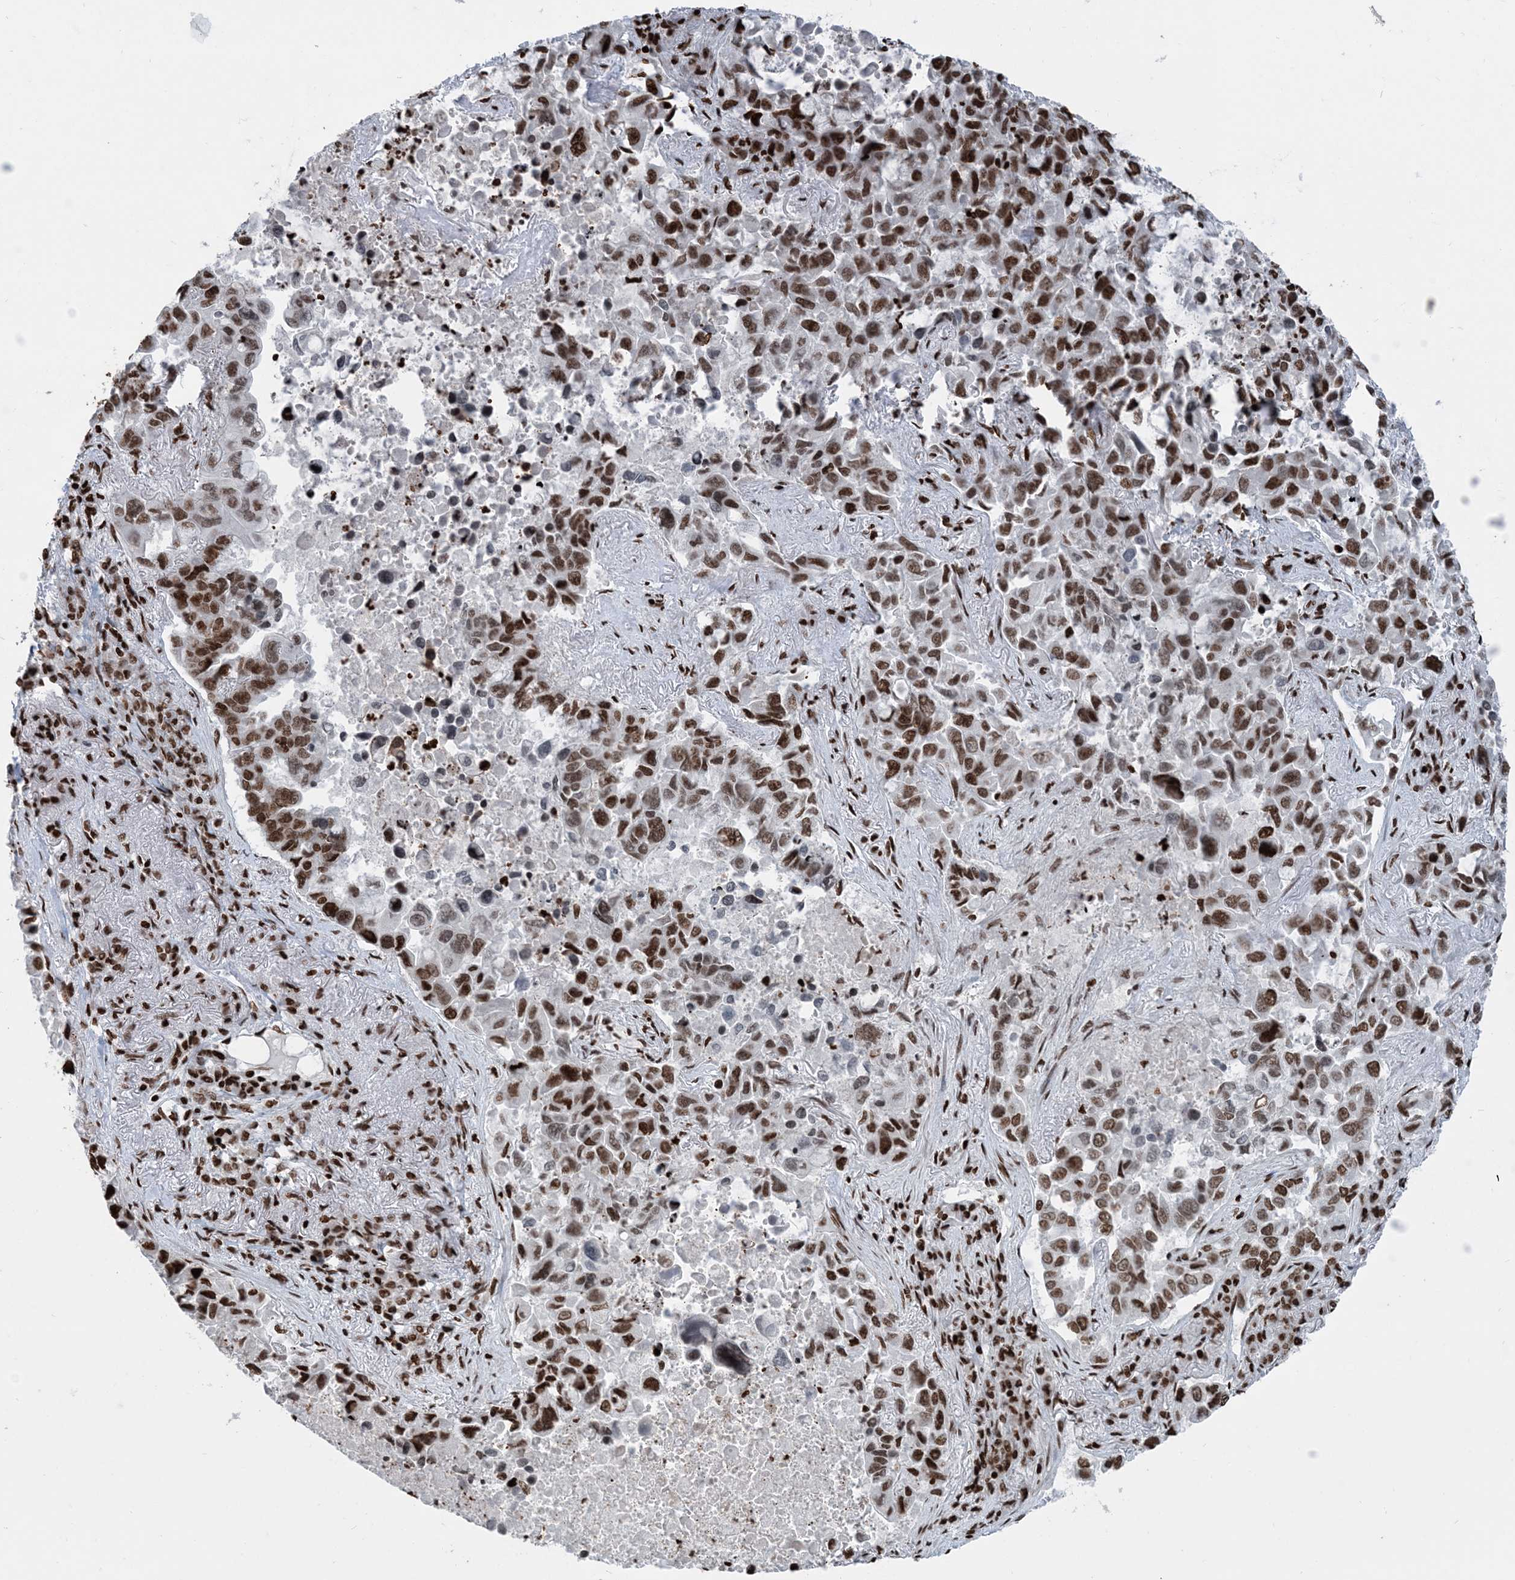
{"staining": {"intensity": "strong", "quantity": ">75%", "location": "nuclear"}, "tissue": "lung cancer", "cell_type": "Tumor cells", "image_type": "cancer", "snomed": [{"axis": "morphology", "description": "Adenocarcinoma, NOS"}, {"axis": "topography", "description": "Lung"}], "caption": "DAB (3,3'-diaminobenzidine) immunohistochemical staining of lung adenocarcinoma exhibits strong nuclear protein staining in approximately >75% of tumor cells.", "gene": "H3-3B", "patient": {"sex": "male", "age": 64}}